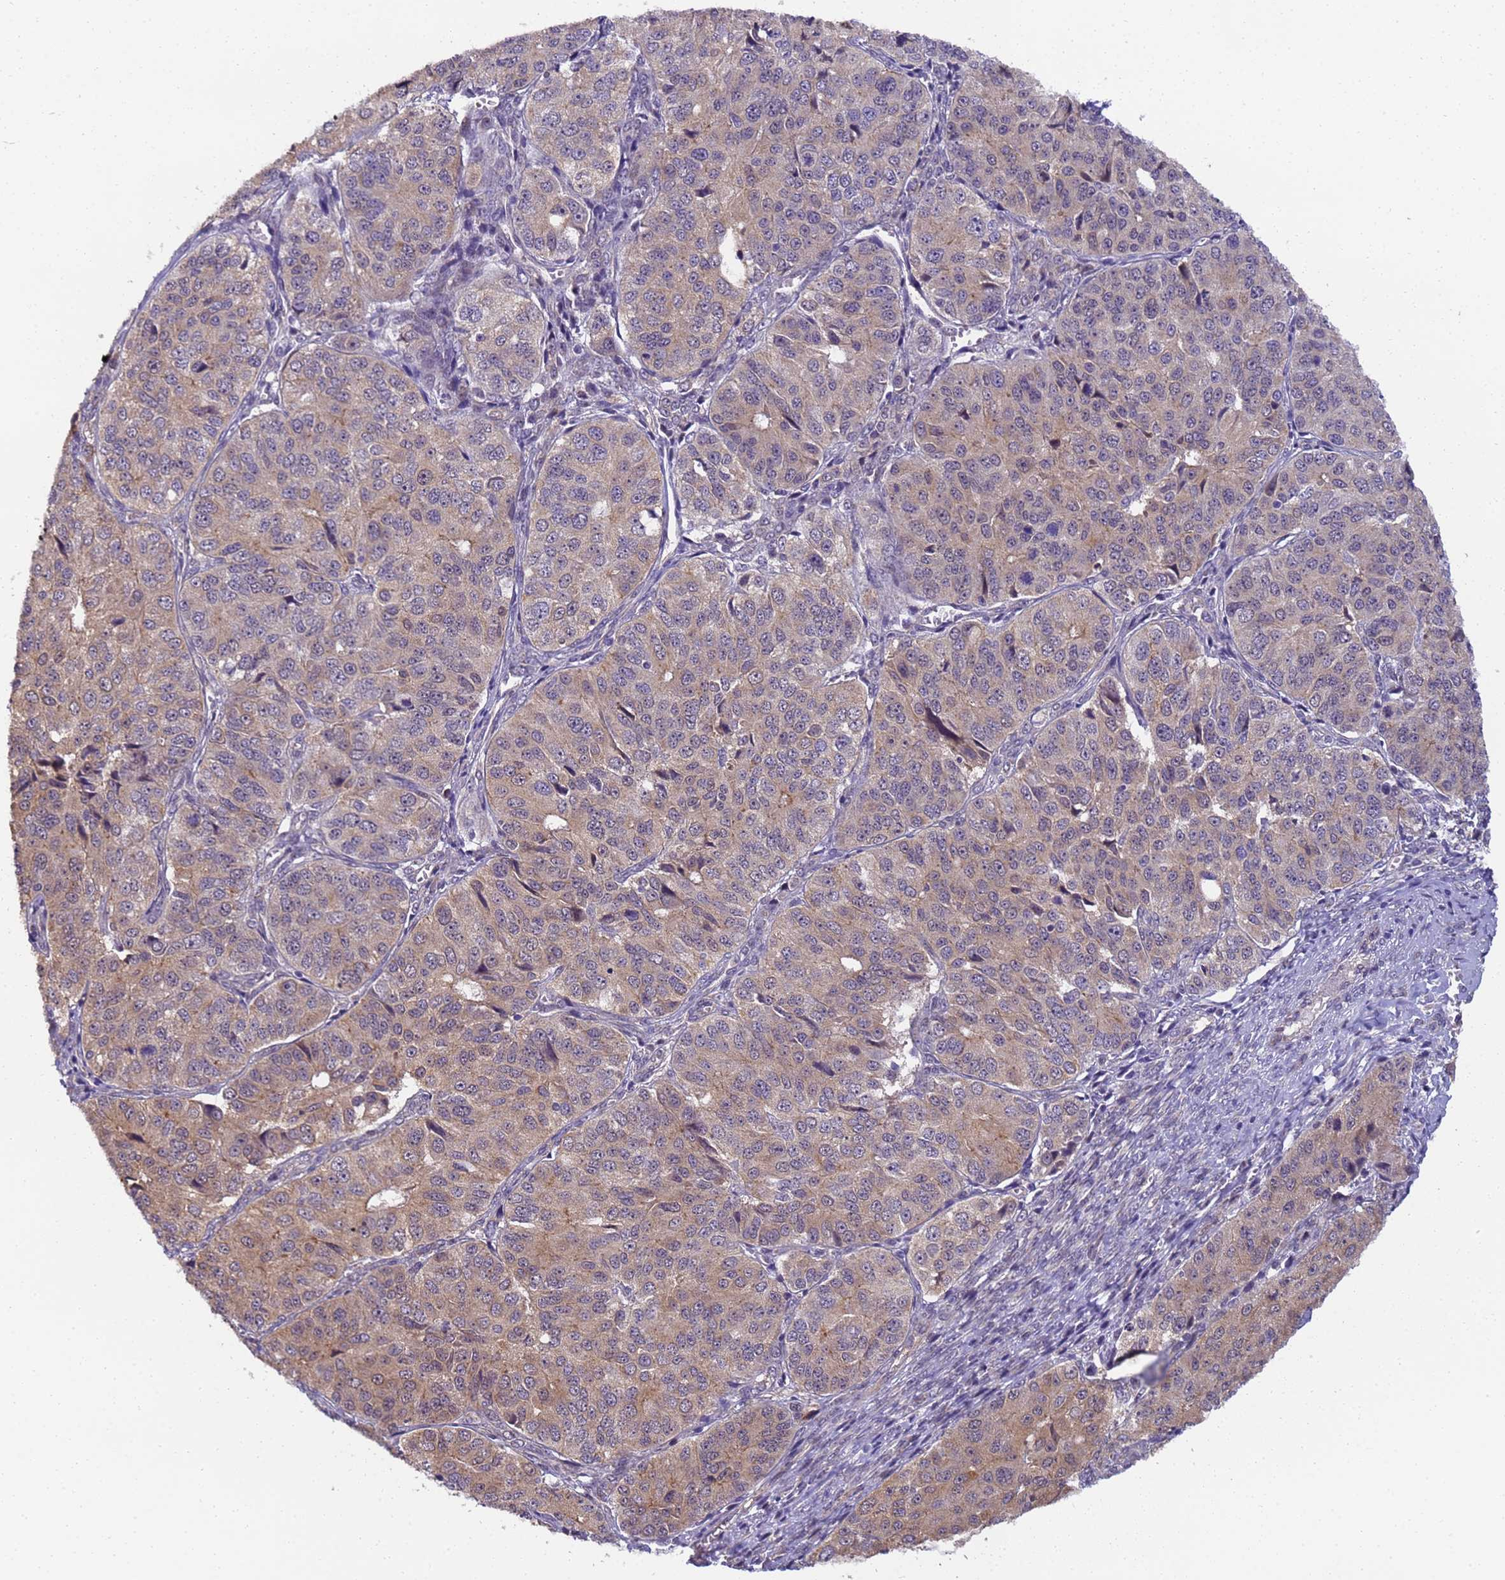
{"staining": {"intensity": "weak", "quantity": "25%-75%", "location": "cytoplasmic/membranous"}, "tissue": "ovarian cancer", "cell_type": "Tumor cells", "image_type": "cancer", "snomed": [{"axis": "morphology", "description": "Carcinoma, endometroid"}, {"axis": "topography", "description": "Ovary"}], "caption": "Human ovarian endometroid carcinoma stained with a brown dye demonstrates weak cytoplasmic/membranous positive positivity in about 25%-75% of tumor cells.", "gene": "RAPGEF3", "patient": {"sex": "female", "age": 51}}